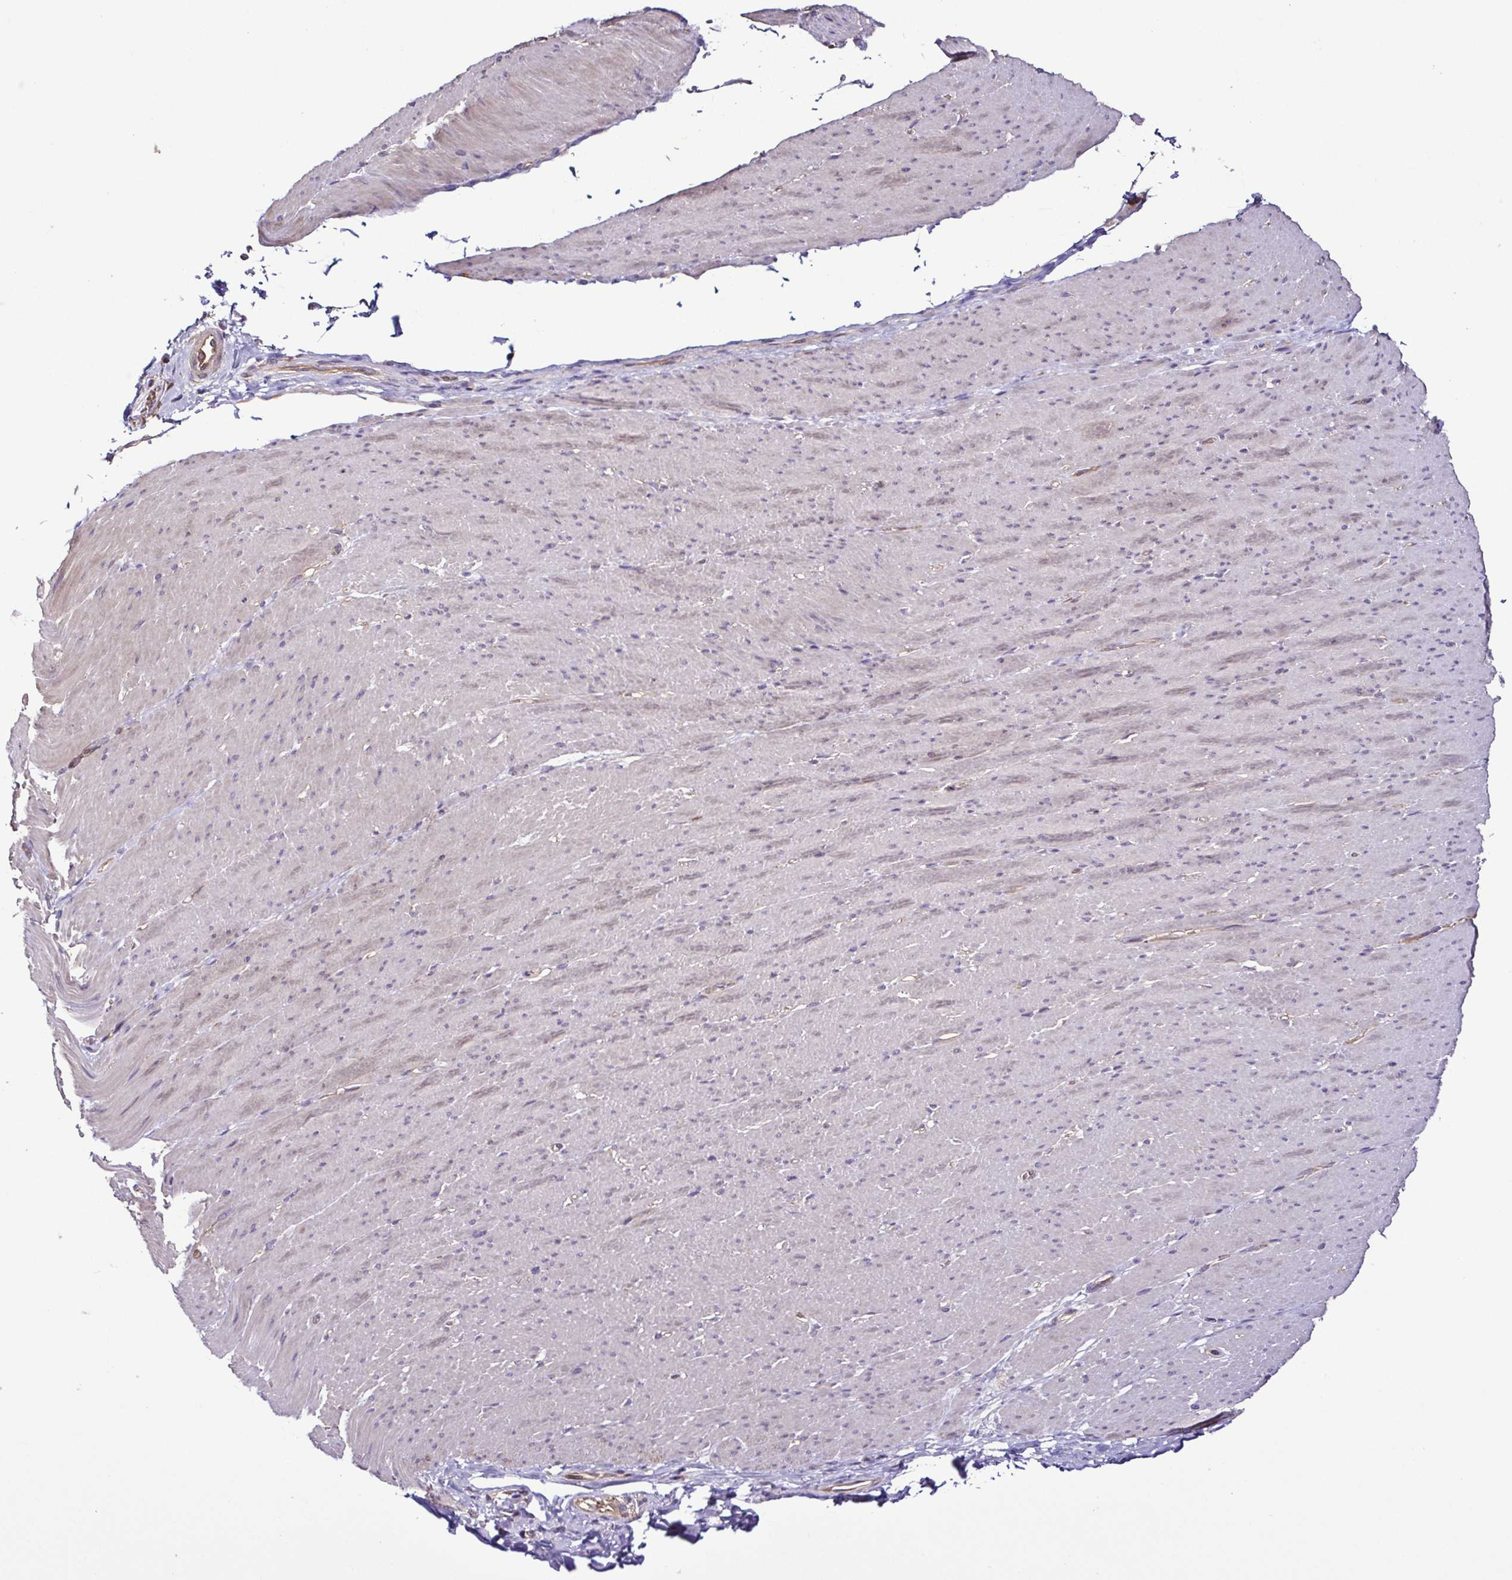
{"staining": {"intensity": "negative", "quantity": "none", "location": "none"}, "tissue": "smooth muscle", "cell_type": "Smooth muscle cells", "image_type": "normal", "snomed": [{"axis": "morphology", "description": "Normal tissue, NOS"}, {"axis": "topography", "description": "Smooth muscle"}, {"axis": "topography", "description": "Rectum"}], "caption": "An IHC micrograph of unremarkable smooth muscle is shown. There is no staining in smooth muscle cells of smooth muscle.", "gene": "LMOD2", "patient": {"sex": "male", "age": 53}}